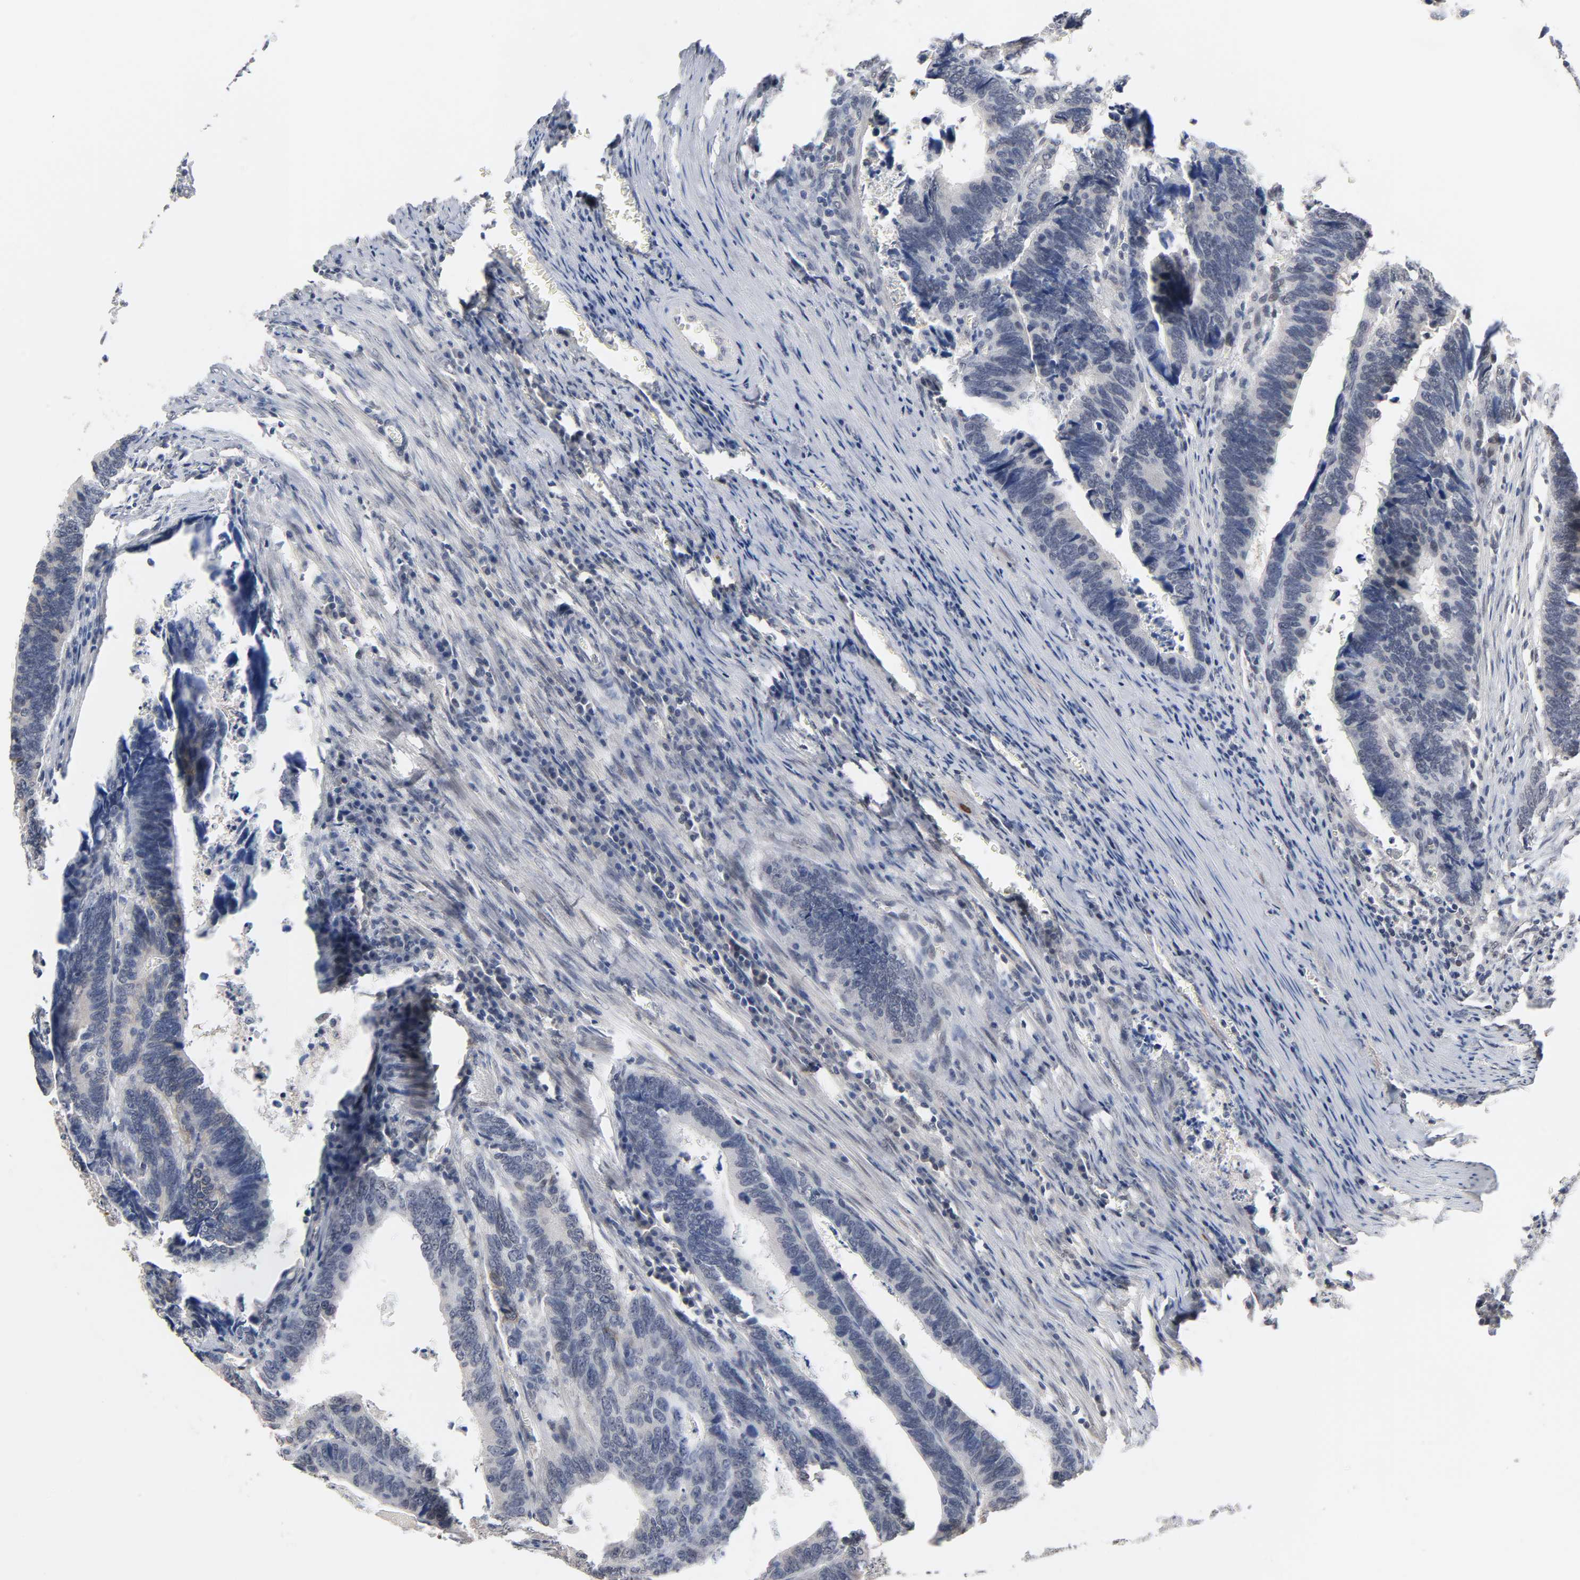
{"staining": {"intensity": "weak", "quantity": "25%-75%", "location": "cytoplasmic/membranous"}, "tissue": "colorectal cancer", "cell_type": "Tumor cells", "image_type": "cancer", "snomed": [{"axis": "morphology", "description": "Adenocarcinoma, NOS"}, {"axis": "topography", "description": "Colon"}], "caption": "Immunohistochemical staining of colorectal cancer demonstrates weak cytoplasmic/membranous protein positivity in approximately 25%-75% of tumor cells.", "gene": "HTR1E", "patient": {"sex": "male", "age": 72}}